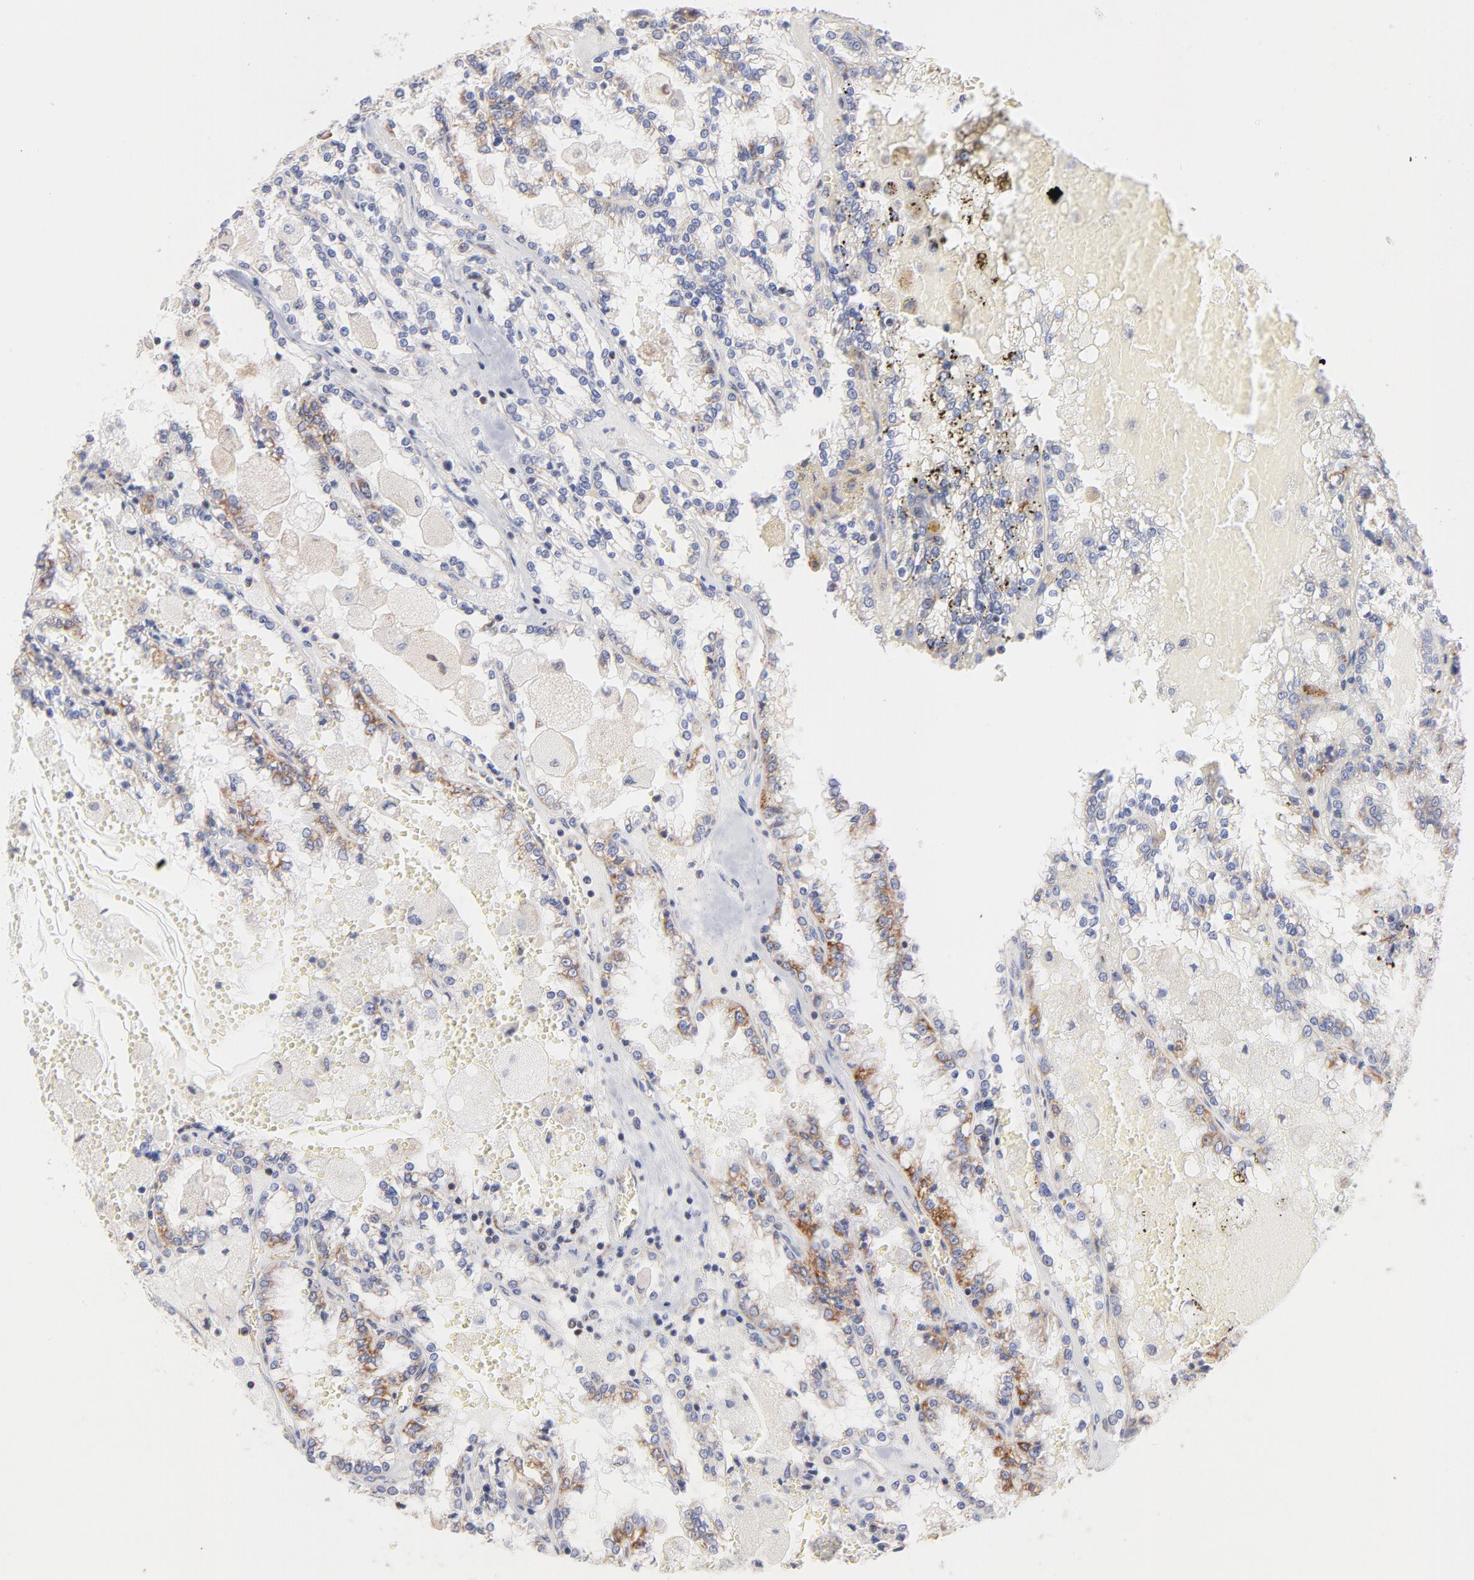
{"staining": {"intensity": "moderate", "quantity": "<25%", "location": "cytoplasmic/membranous"}, "tissue": "renal cancer", "cell_type": "Tumor cells", "image_type": "cancer", "snomed": [{"axis": "morphology", "description": "Adenocarcinoma, NOS"}, {"axis": "topography", "description": "Kidney"}], "caption": "A photomicrograph showing moderate cytoplasmic/membranous positivity in approximately <25% of tumor cells in renal adenocarcinoma, as visualized by brown immunohistochemical staining.", "gene": "TIMM8A", "patient": {"sex": "female", "age": 56}}